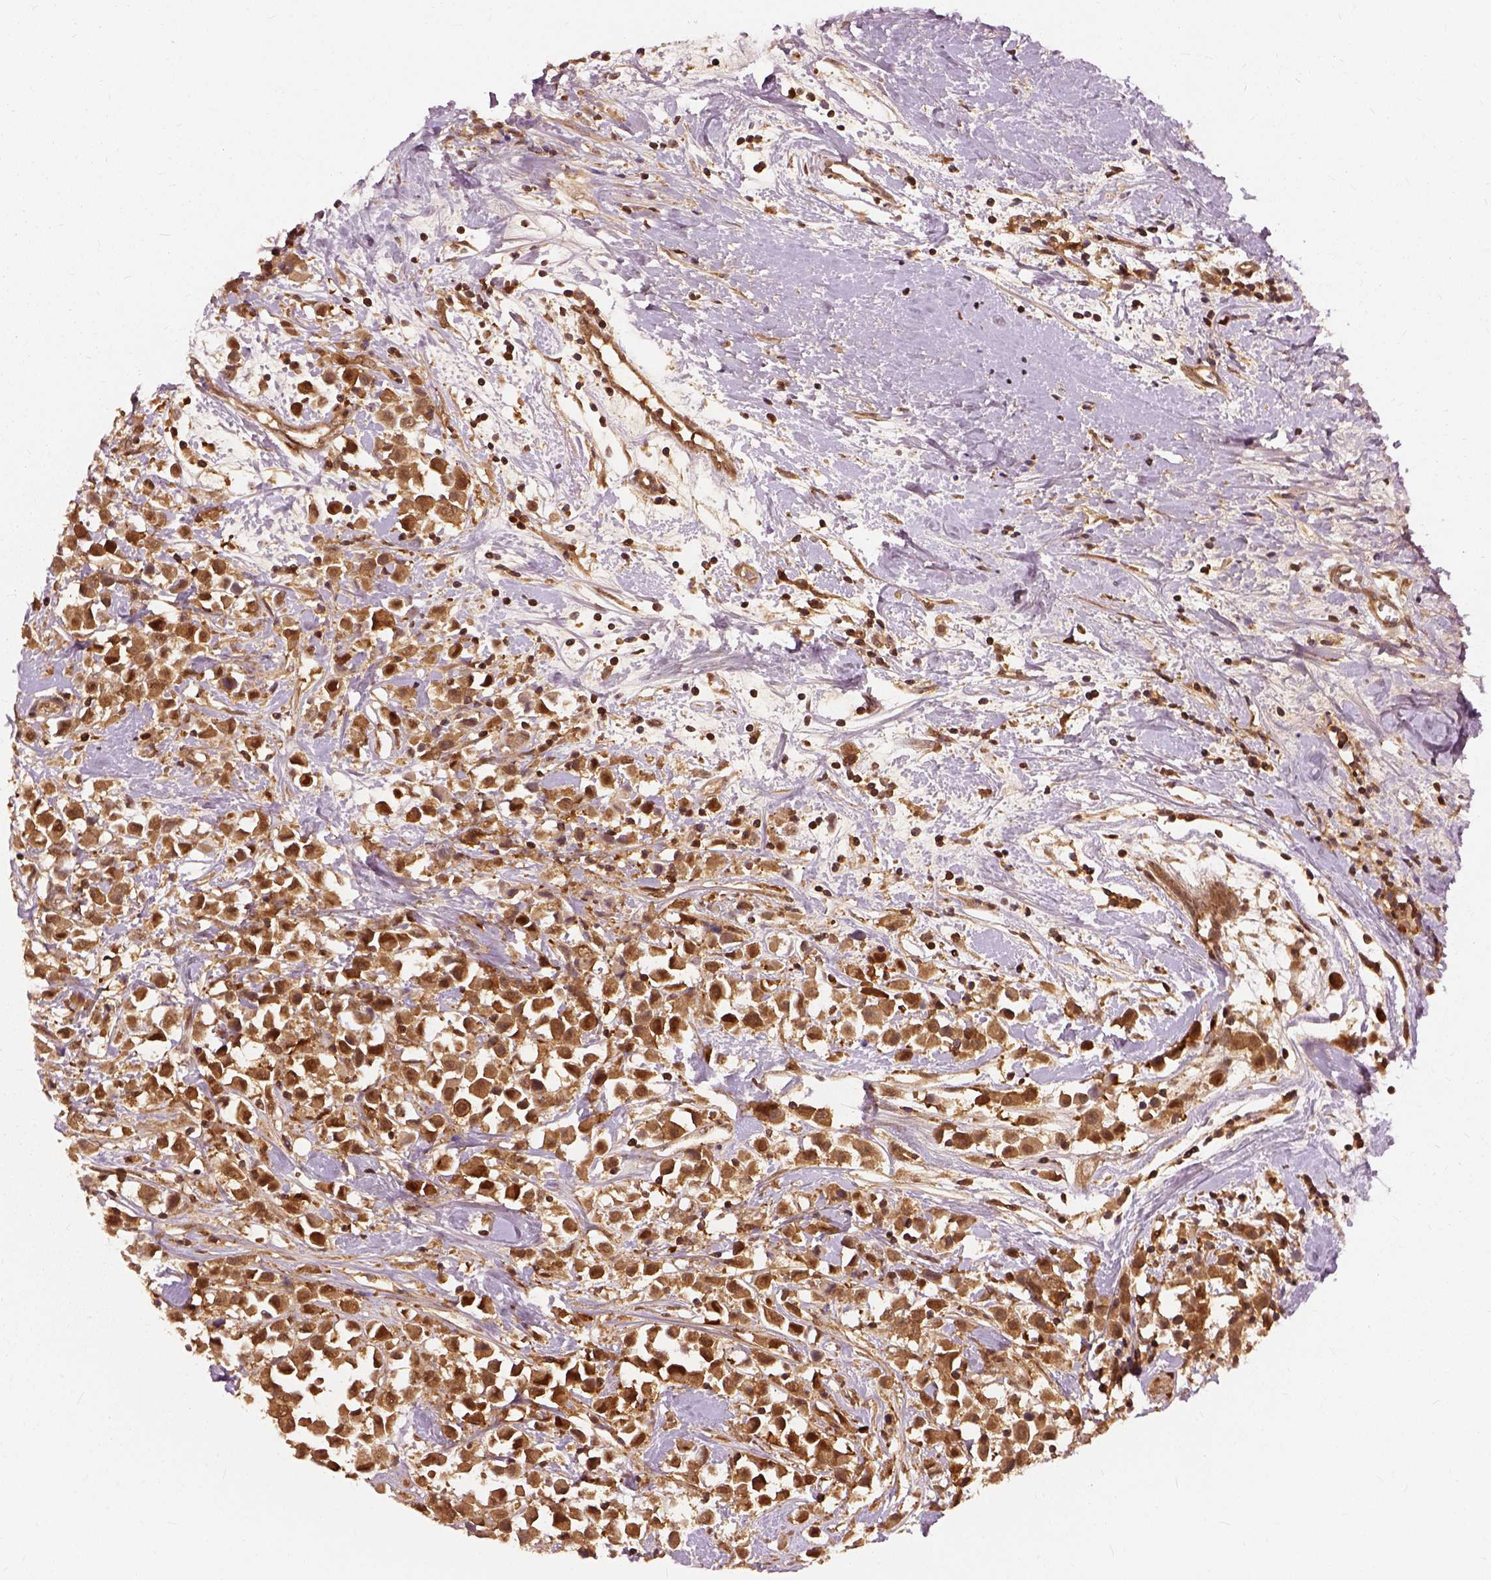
{"staining": {"intensity": "strong", "quantity": ">75%", "location": "cytoplasmic/membranous,nuclear"}, "tissue": "breast cancer", "cell_type": "Tumor cells", "image_type": "cancer", "snomed": [{"axis": "morphology", "description": "Duct carcinoma"}, {"axis": "topography", "description": "Breast"}], "caption": "Immunohistochemistry (IHC) staining of invasive ductal carcinoma (breast), which demonstrates high levels of strong cytoplasmic/membranous and nuclear positivity in about >75% of tumor cells indicating strong cytoplasmic/membranous and nuclear protein expression. The staining was performed using DAB (3,3'-diaminobenzidine) (brown) for protein detection and nuclei were counterstained in hematoxylin (blue).", "gene": "GPI", "patient": {"sex": "female", "age": 61}}